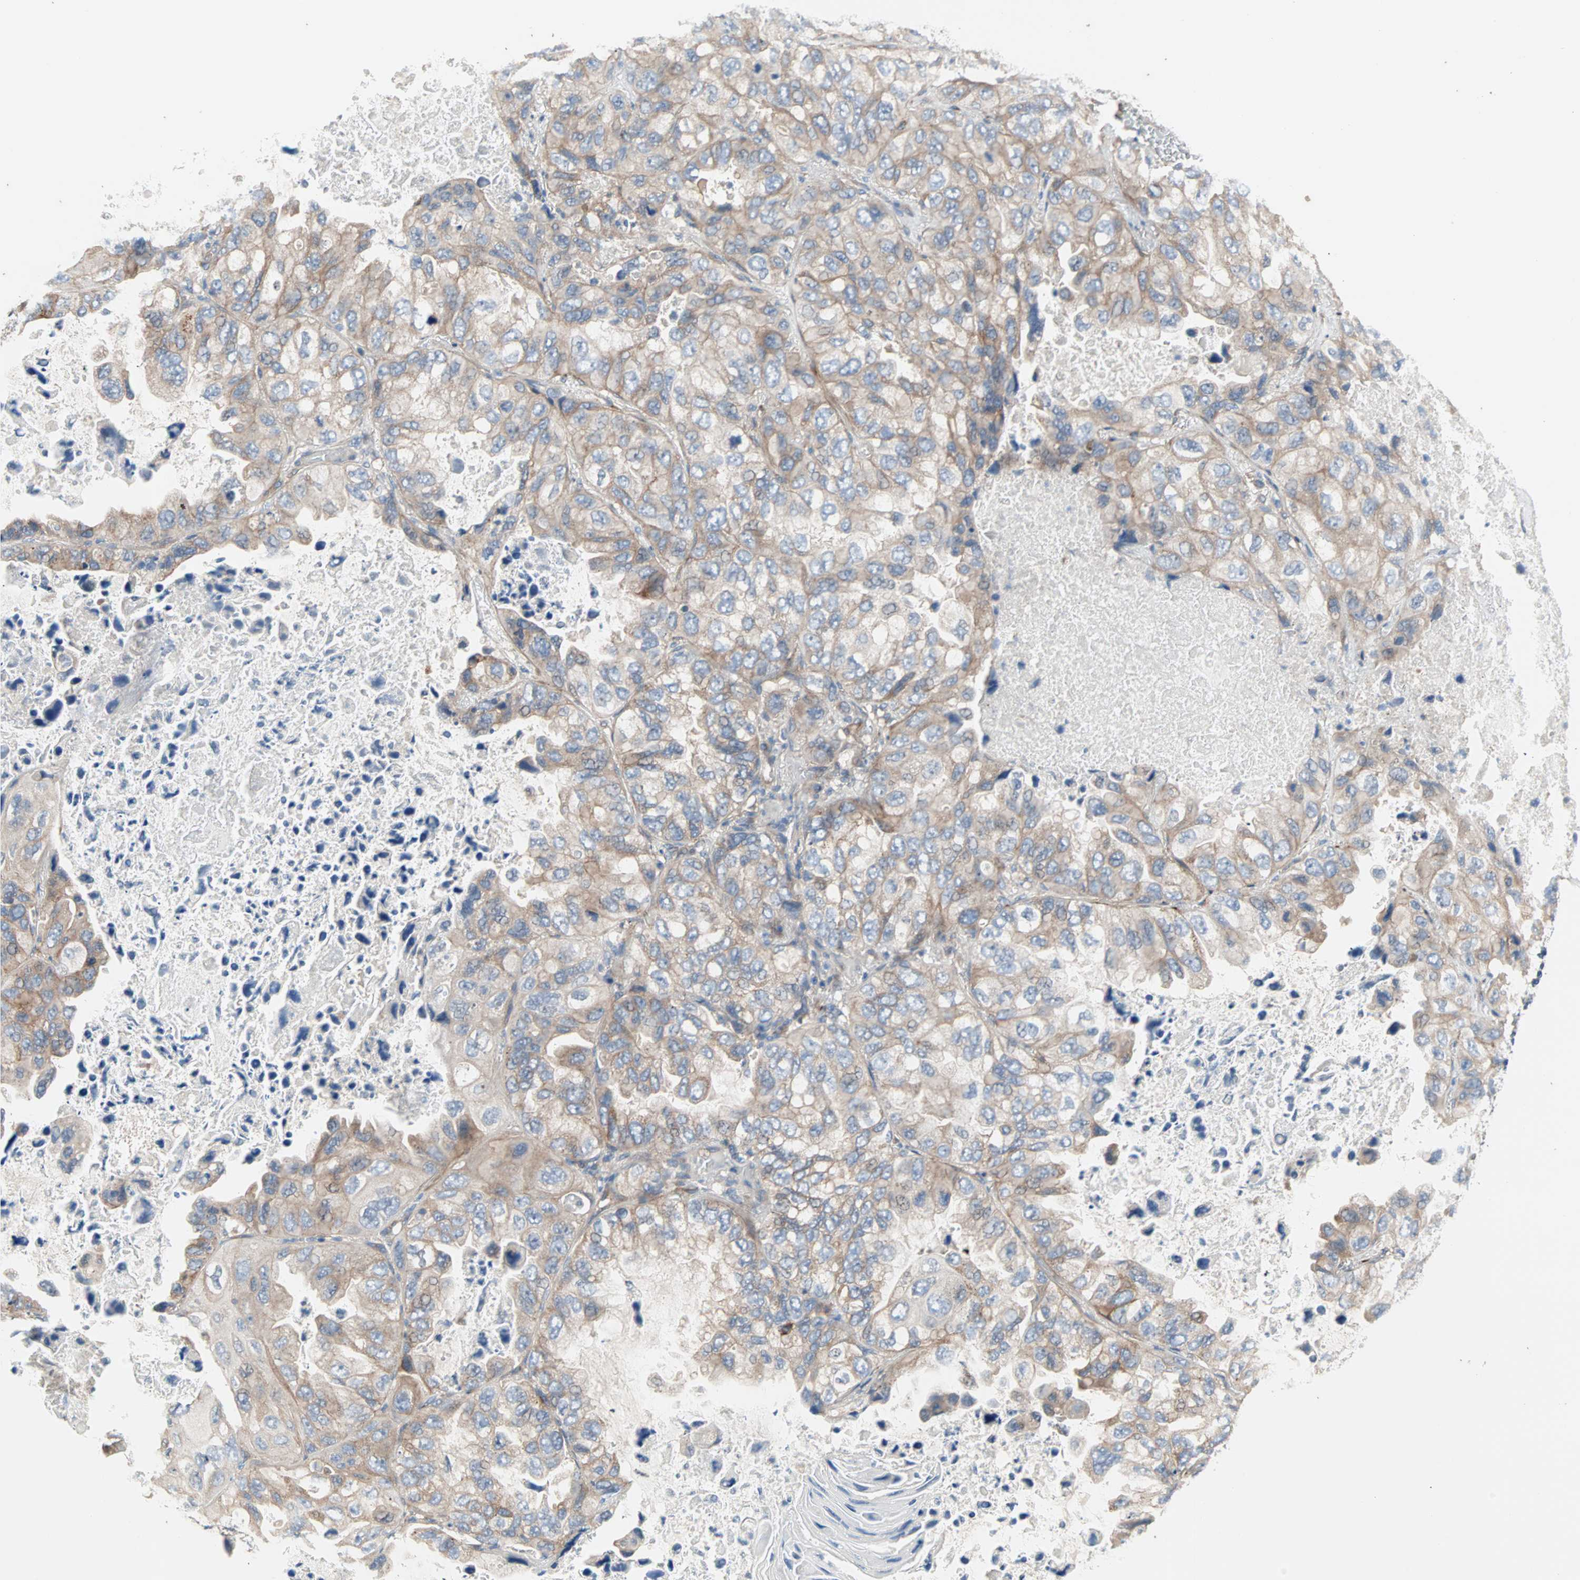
{"staining": {"intensity": "moderate", "quantity": "25%-75%", "location": "cytoplasmic/membranous"}, "tissue": "lung cancer", "cell_type": "Tumor cells", "image_type": "cancer", "snomed": [{"axis": "morphology", "description": "Squamous cell carcinoma, NOS"}, {"axis": "topography", "description": "Lung"}], "caption": "A histopathology image of human lung cancer (squamous cell carcinoma) stained for a protein shows moderate cytoplasmic/membranous brown staining in tumor cells. (brown staining indicates protein expression, while blue staining denotes nuclei).", "gene": "PDE8A", "patient": {"sex": "female", "age": 73}}